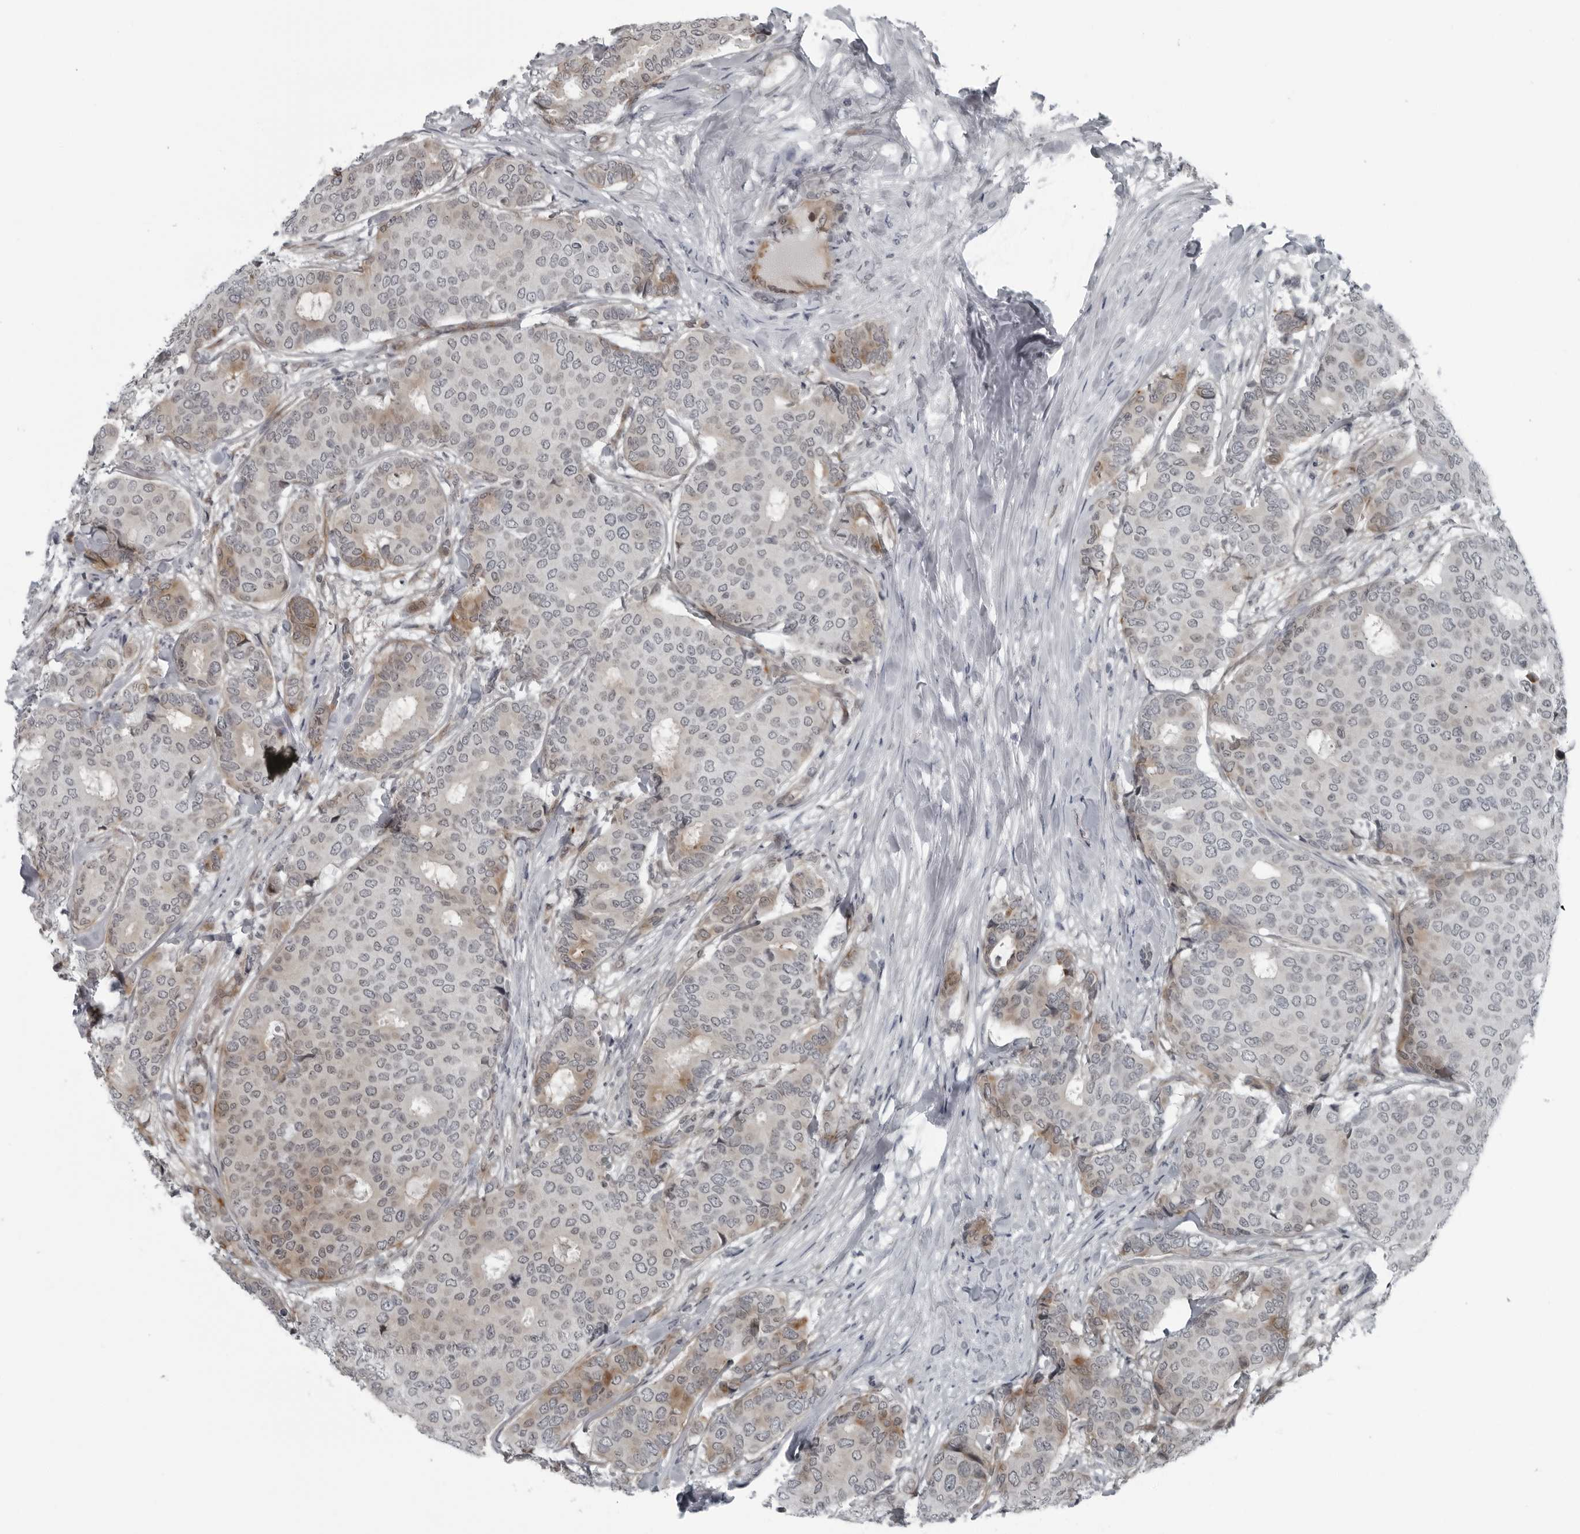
{"staining": {"intensity": "moderate", "quantity": "<25%", "location": "cytoplasmic/membranous"}, "tissue": "breast cancer", "cell_type": "Tumor cells", "image_type": "cancer", "snomed": [{"axis": "morphology", "description": "Duct carcinoma"}, {"axis": "topography", "description": "Breast"}], "caption": "Protein expression analysis of human breast cancer reveals moderate cytoplasmic/membranous expression in approximately <25% of tumor cells.", "gene": "FAM102B", "patient": {"sex": "female", "age": 75}}